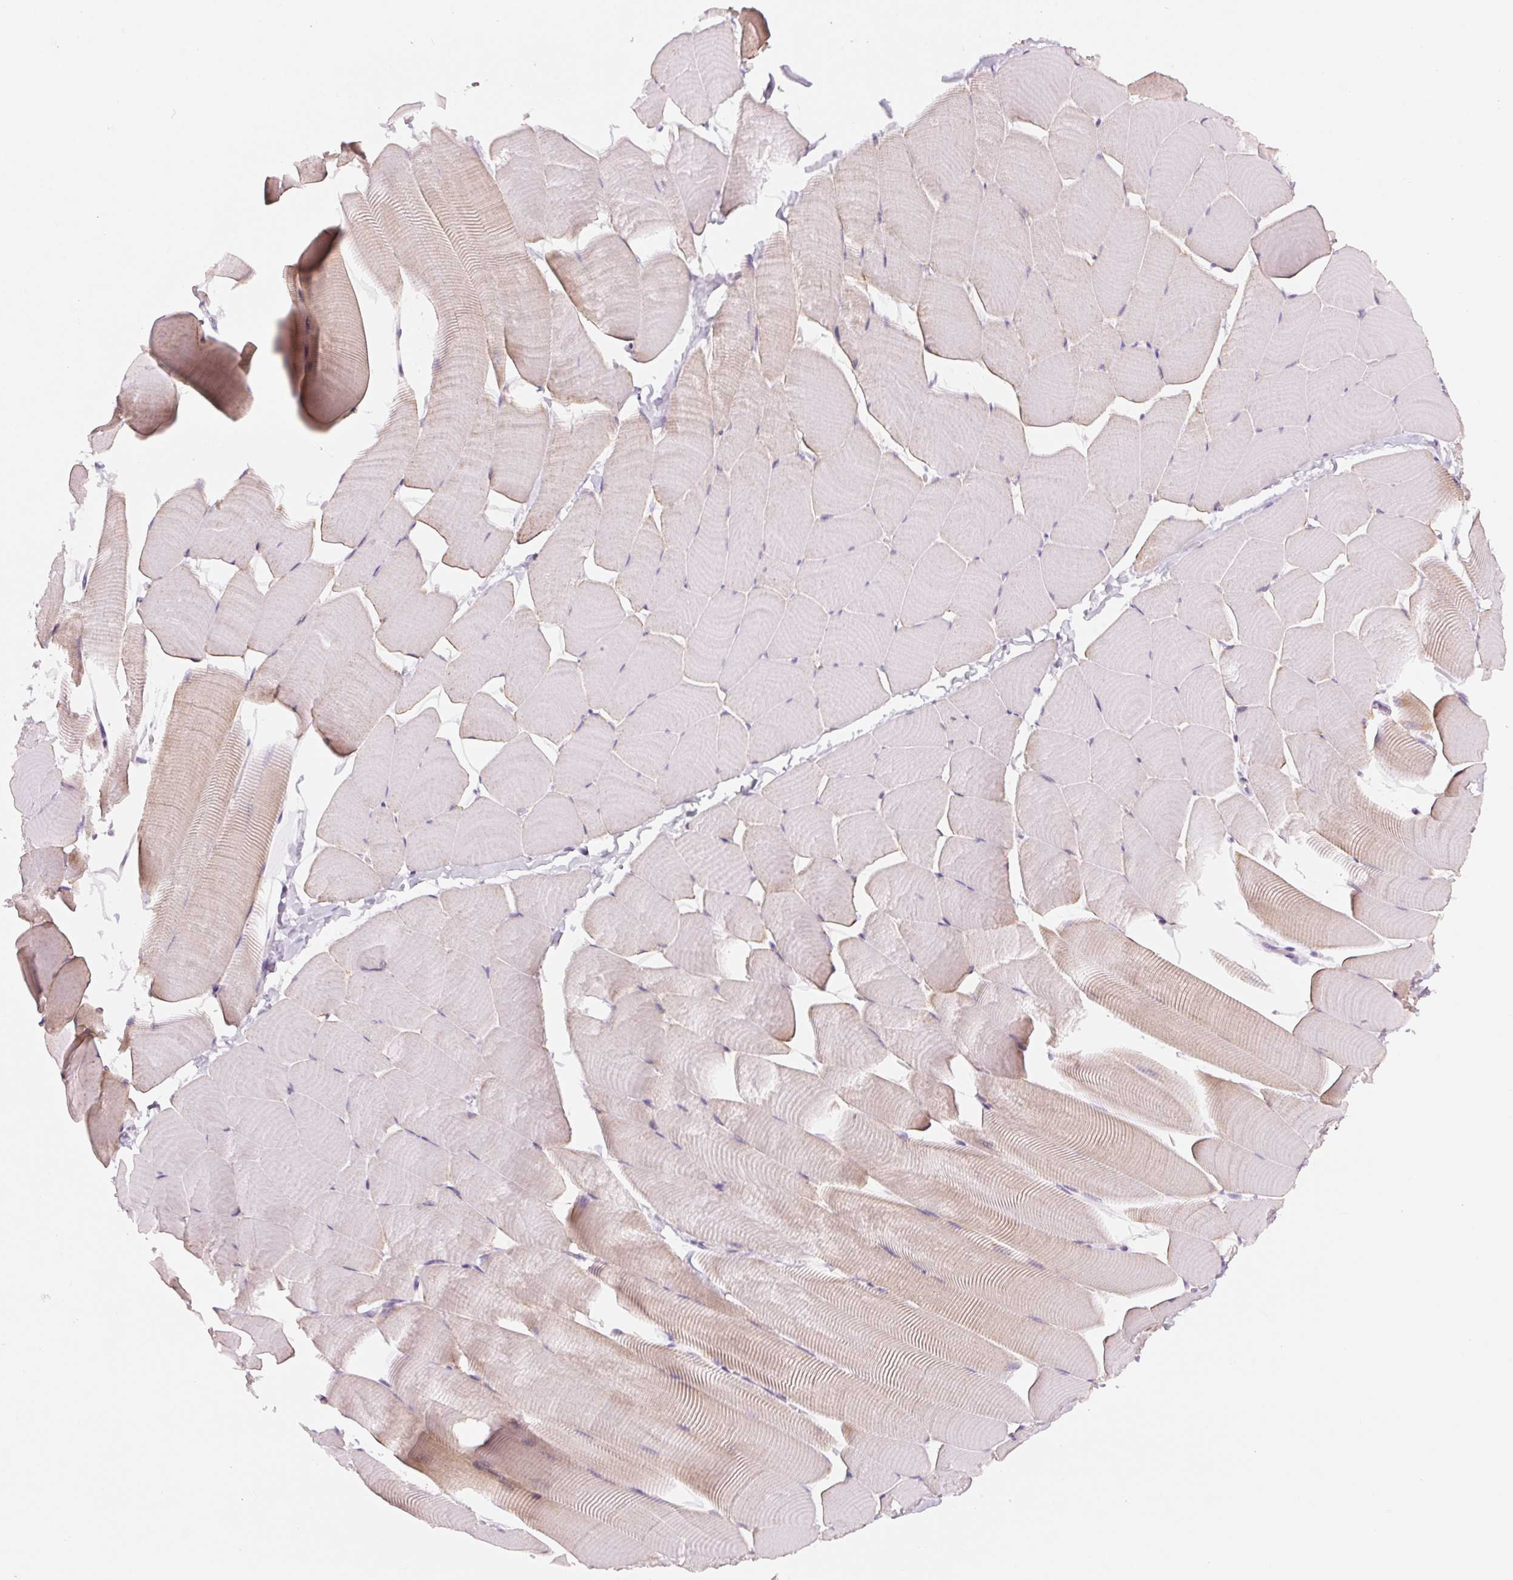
{"staining": {"intensity": "weak", "quantity": "<25%", "location": "cytoplasmic/membranous"}, "tissue": "skeletal muscle", "cell_type": "Myocytes", "image_type": "normal", "snomed": [{"axis": "morphology", "description": "Normal tissue, NOS"}, {"axis": "topography", "description": "Skeletal muscle"}], "caption": "The immunohistochemistry (IHC) image has no significant positivity in myocytes of skeletal muscle. The staining was performed using DAB to visualize the protein expression in brown, while the nuclei were stained in blue with hematoxylin (Magnification: 20x).", "gene": "HOXB13", "patient": {"sex": "male", "age": 25}}